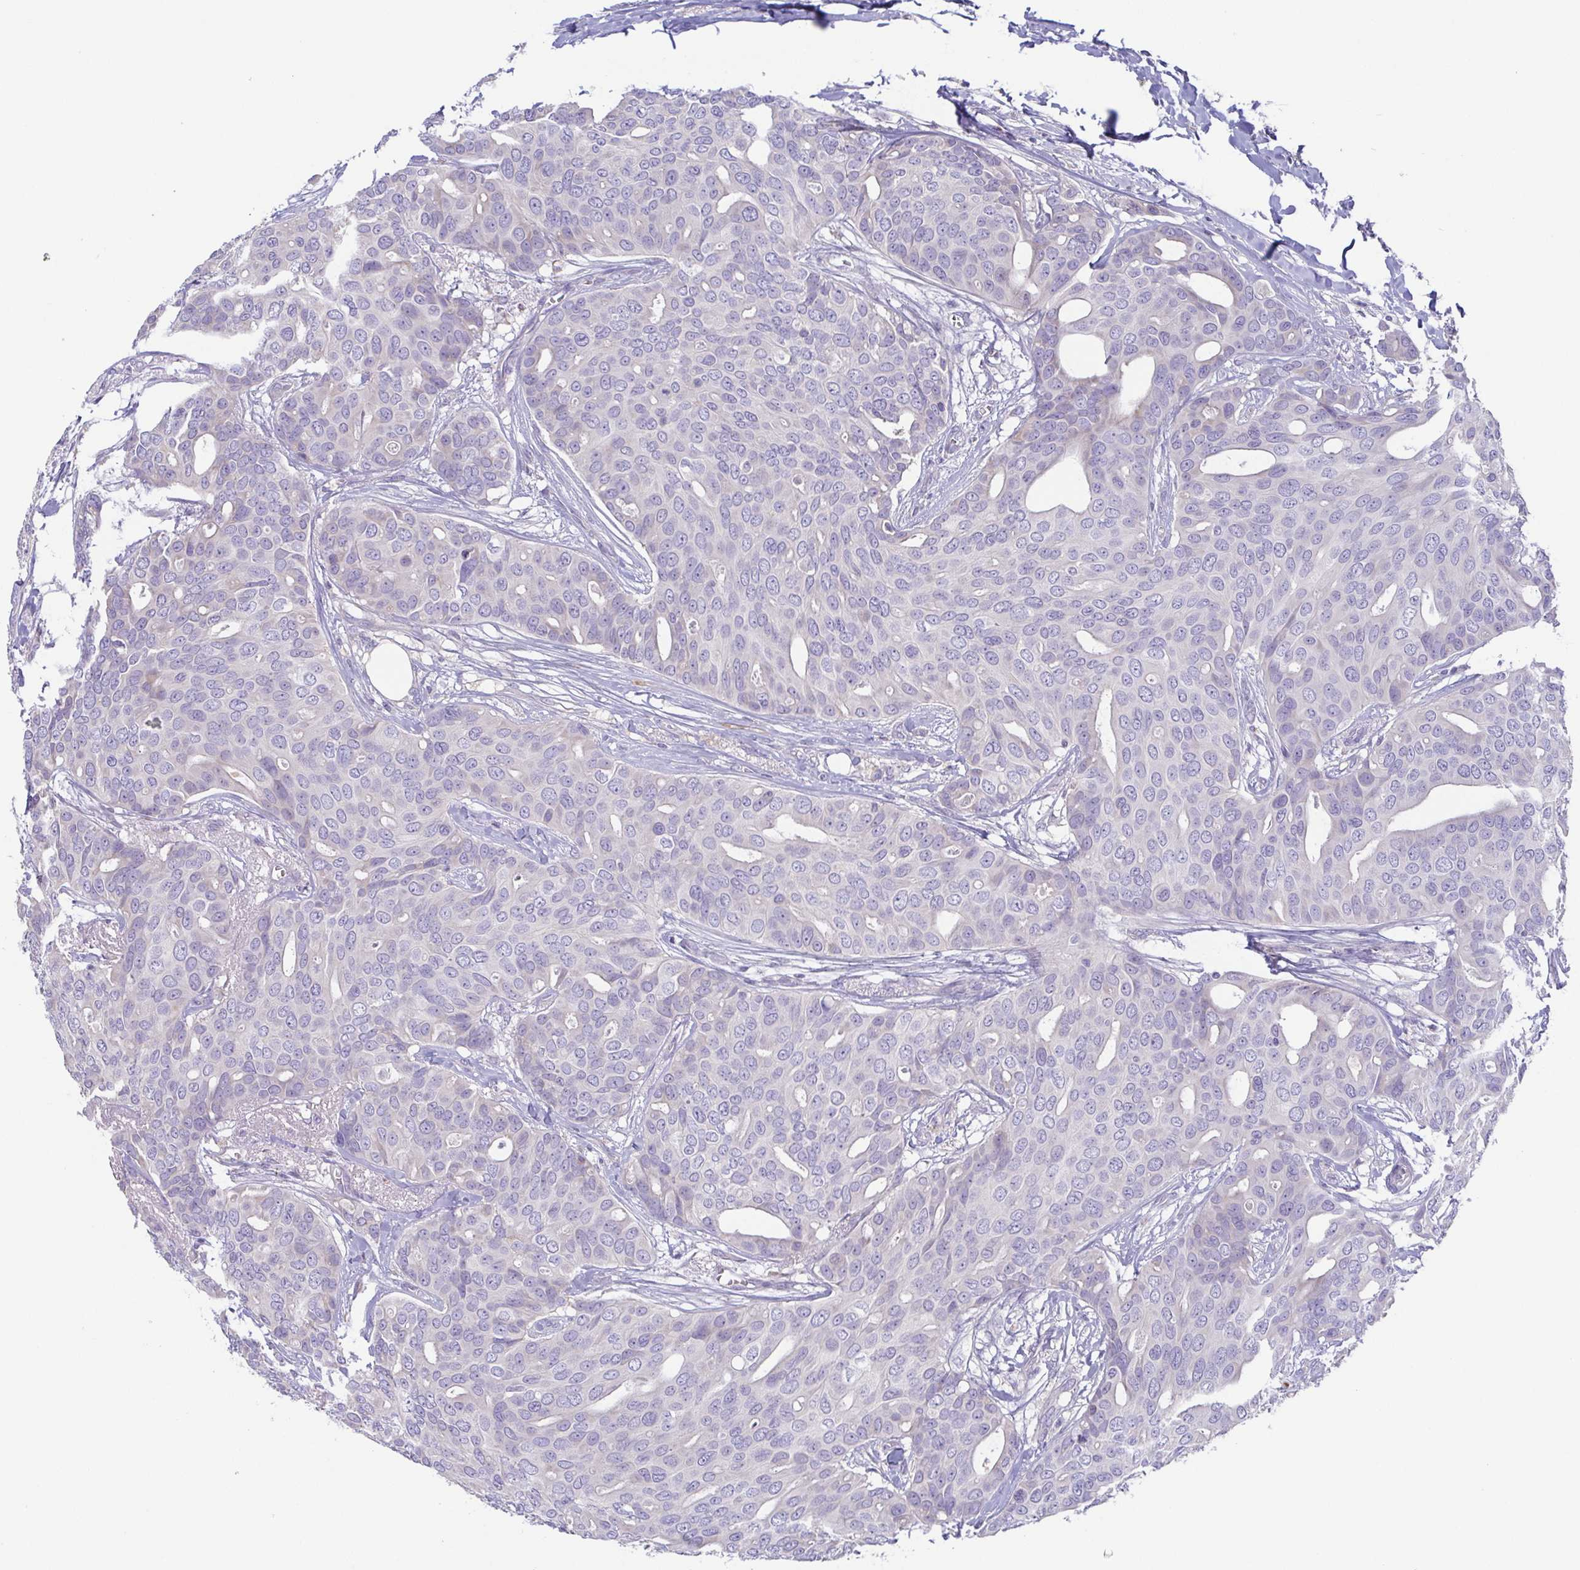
{"staining": {"intensity": "negative", "quantity": "none", "location": "none"}, "tissue": "breast cancer", "cell_type": "Tumor cells", "image_type": "cancer", "snomed": [{"axis": "morphology", "description": "Duct carcinoma"}, {"axis": "topography", "description": "Breast"}], "caption": "A high-resolution image shows IHC staining of breast intraductal carcinoma, which reveals no significant positivity in tumor cells. (DAB (3,3'-diaminobenzidine) immunohistochemistry (IHC), high magnification).", "gene": "PKDREJ", "patient": {"sex": "female", "age": 54}}